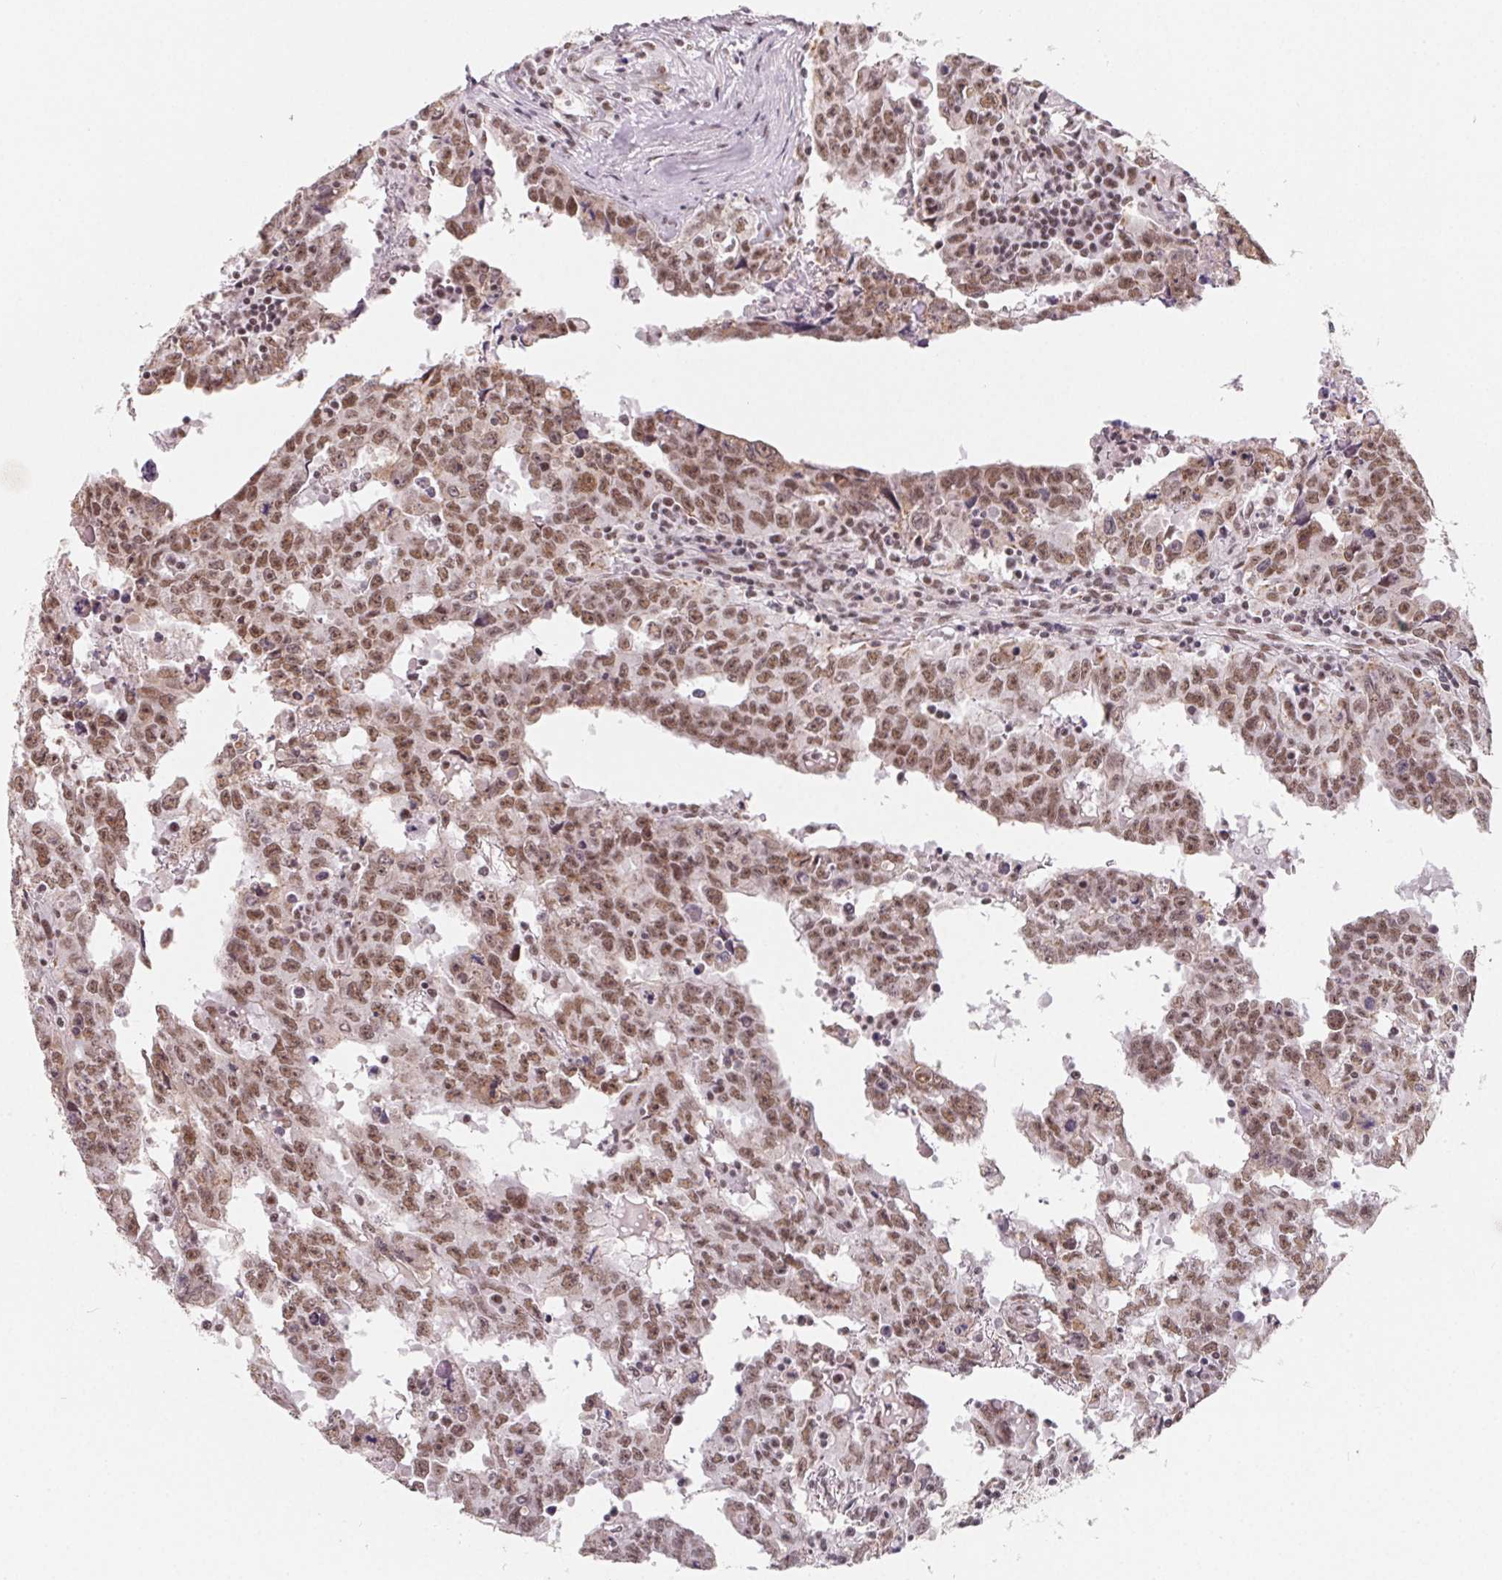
{"staining": {"intensity": "moderate", "quantity": ">75%", "location": "nuclear"}, "tissue": "testis cancer", "cell_type": "Tumor cells", "image_type": "cancer", "snomed": [{"axis": "morphology", "description": "Carcinoma, Embryonal, NOS"}, {"axis": "topography", "description": "Testis"}], "caption": "IHC image of human testis cancer stained for a protein (brown), which exhibits medium levels of moderate nuclear staining in about >75% of tumor cells.", "gene": "TCERG1", "patient": {"sex": "male", "age": 22}}